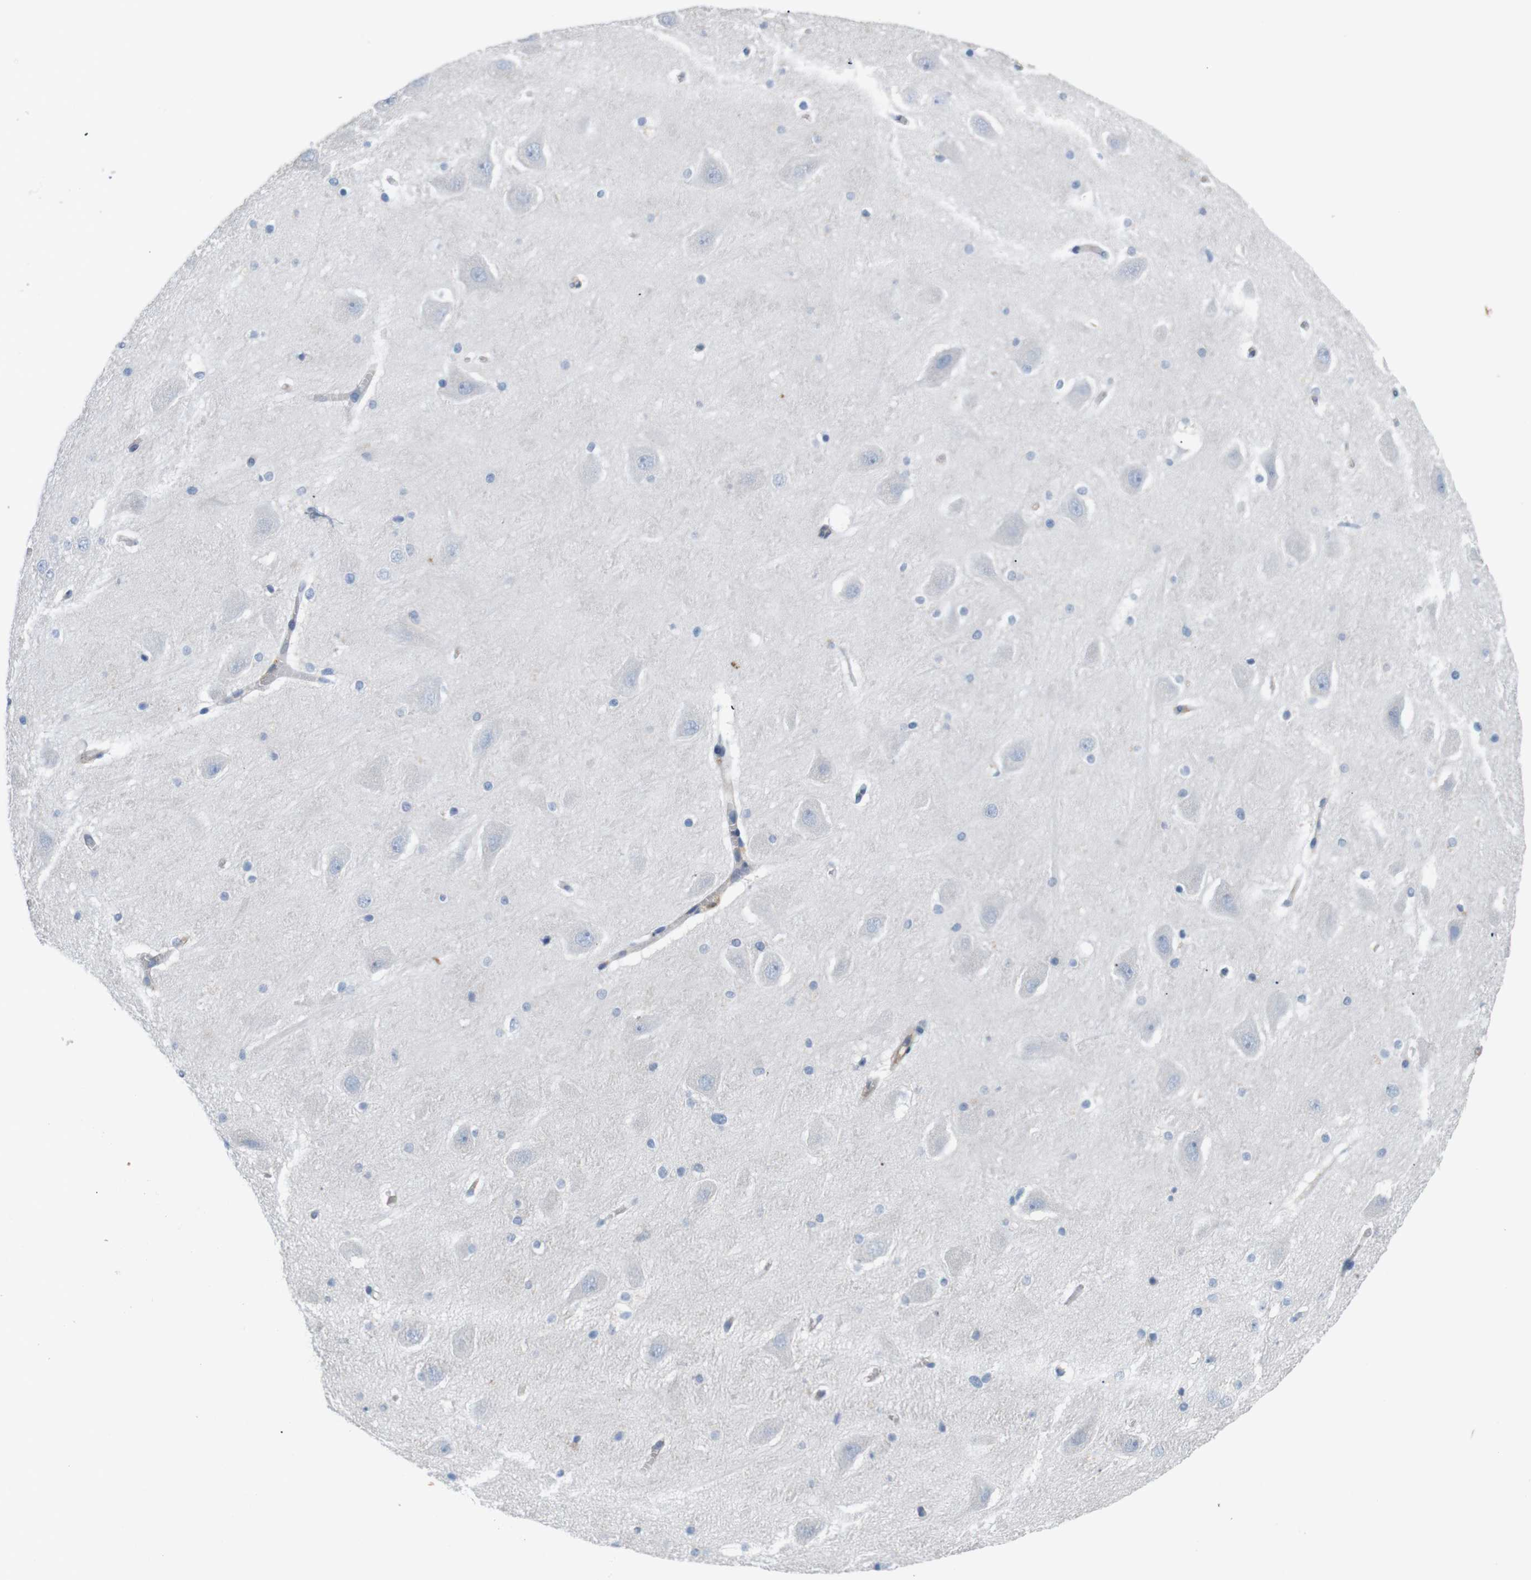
{"staining": {"intensity": "weak", "quantity": "<25%", "location": "cytoplasmic/membranous"}, "tissue": "hippocampus", "cell_type": "Glial cells", "image_type": "normal", "snomed": [{"axis": "morphology", "description": "Normal tissue, NOS"}, {"axis": "topography", "description": "Hippocampus"}], "caption": "Immunohistochemistry (IHC) of normal human hippocampus exhibits no expression in glial cells.", "gene": "ITGA5", "patient": {"sex": "male", "age": 45}}